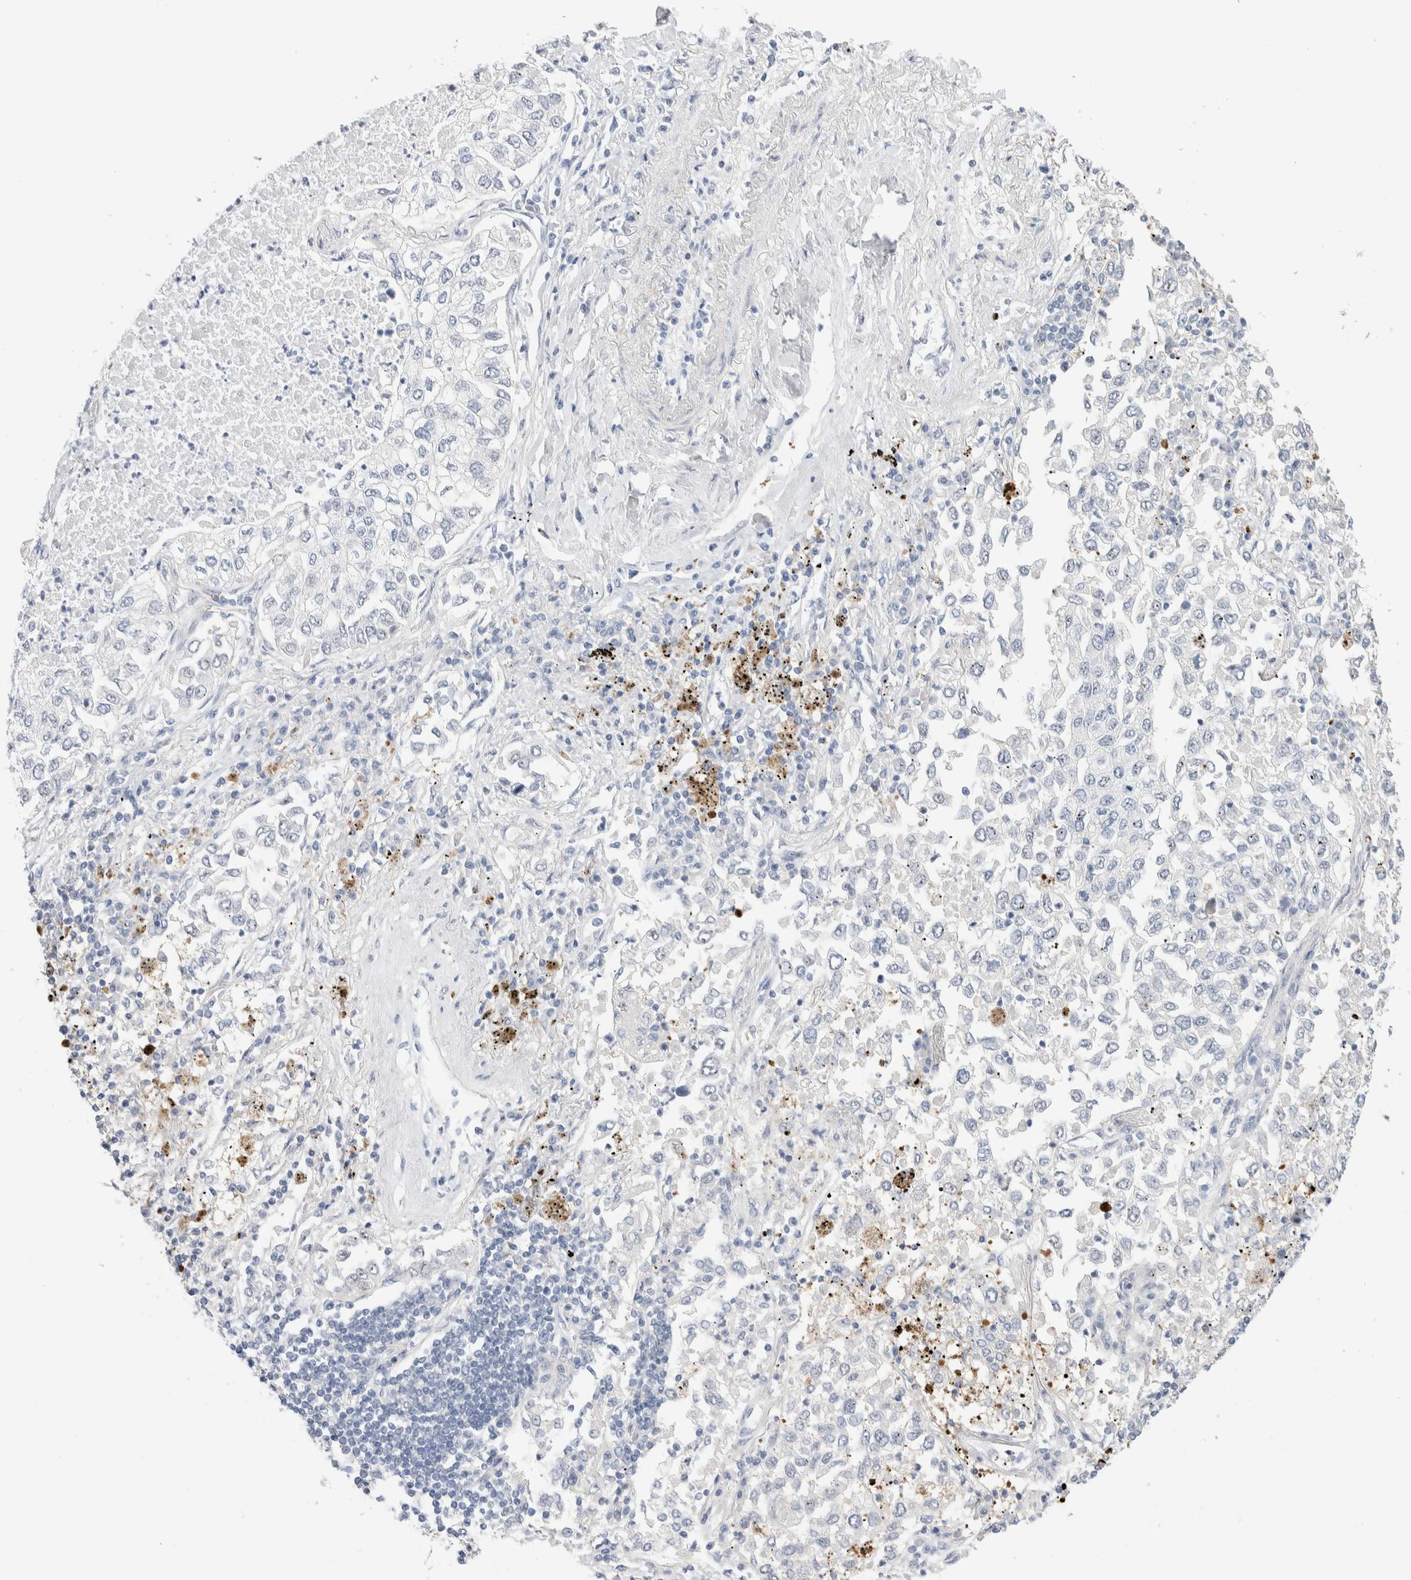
{"staining": {"intensity": "negative", "quantity": "none", "location": "none"}, "tissue": "lung cancer", "cell_type": "Tumor cells", "image_type": "cancer", "snomed": [{"axis": "morphology", "description": "Inflammation, NOS"}, {"axis": "morphology", "description": "Adenocarcinoma, NOS"}, {"axis": "topography", "description": "Lung"}], "caption": "Immunohistochemistry of human adenocarcinoma (lung) shows no expression in tumor cells.", "gene": "DNAJB6", "patient": {"sex": "male", "age": 63}}